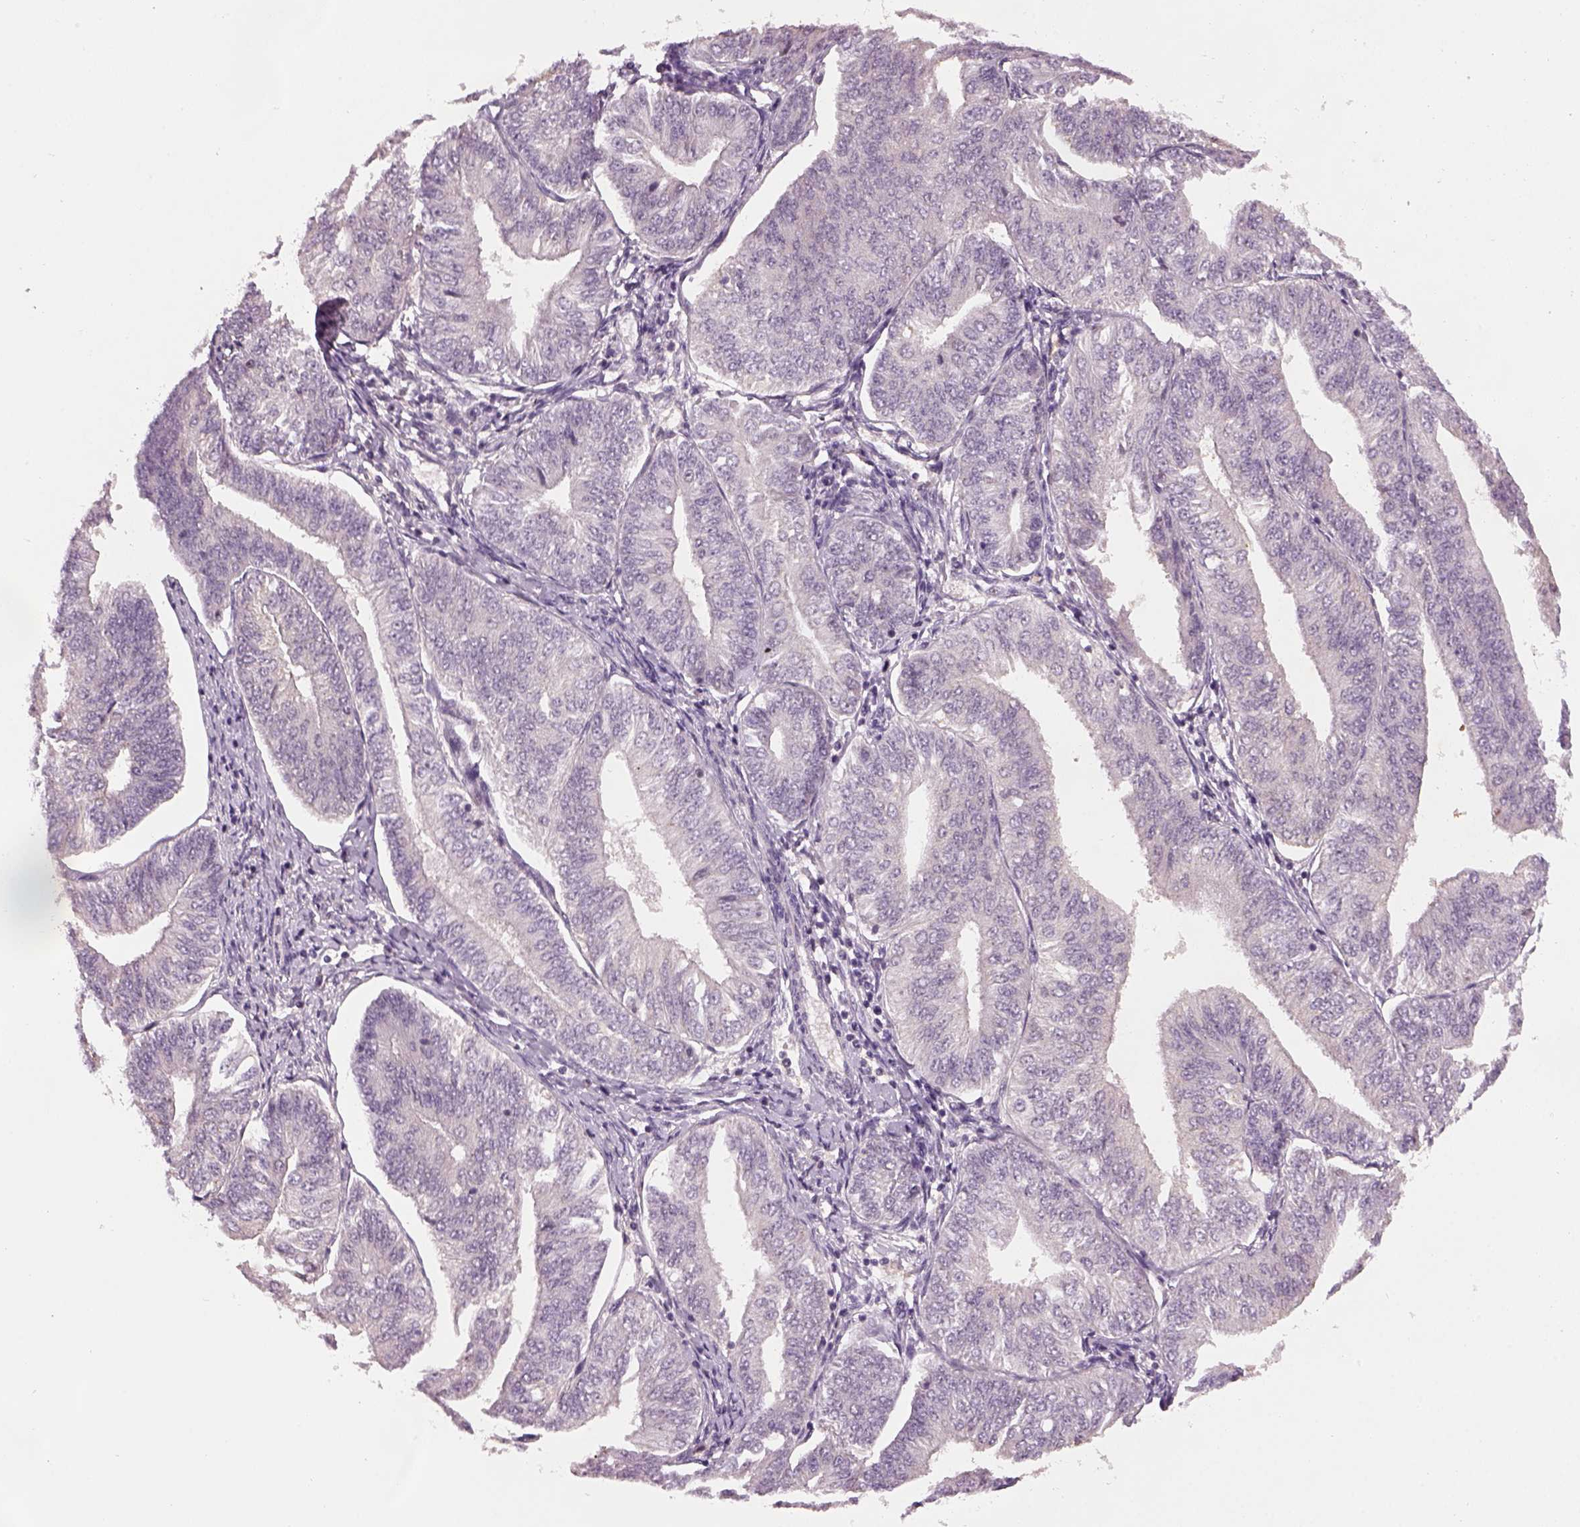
{"staining": {"intensity": "negative", "quantity": "none", "location": "none"}, "tissue": "endometrial cancer", "cell_type": "Tumor cells", "image_type": "cancer", "snomed": [{"axis": "morphology", "description": "Adenocarcinoma, NOS"}, {"axis": "topography", "description": "Endometrium"}], "caption": "Adenocarcinoma (endometrial) was stained to show a protein in brown. There is no significant expression in tumor cells.", "gene": "GDNF", "patient": {"sex": "female", "age": 58}}